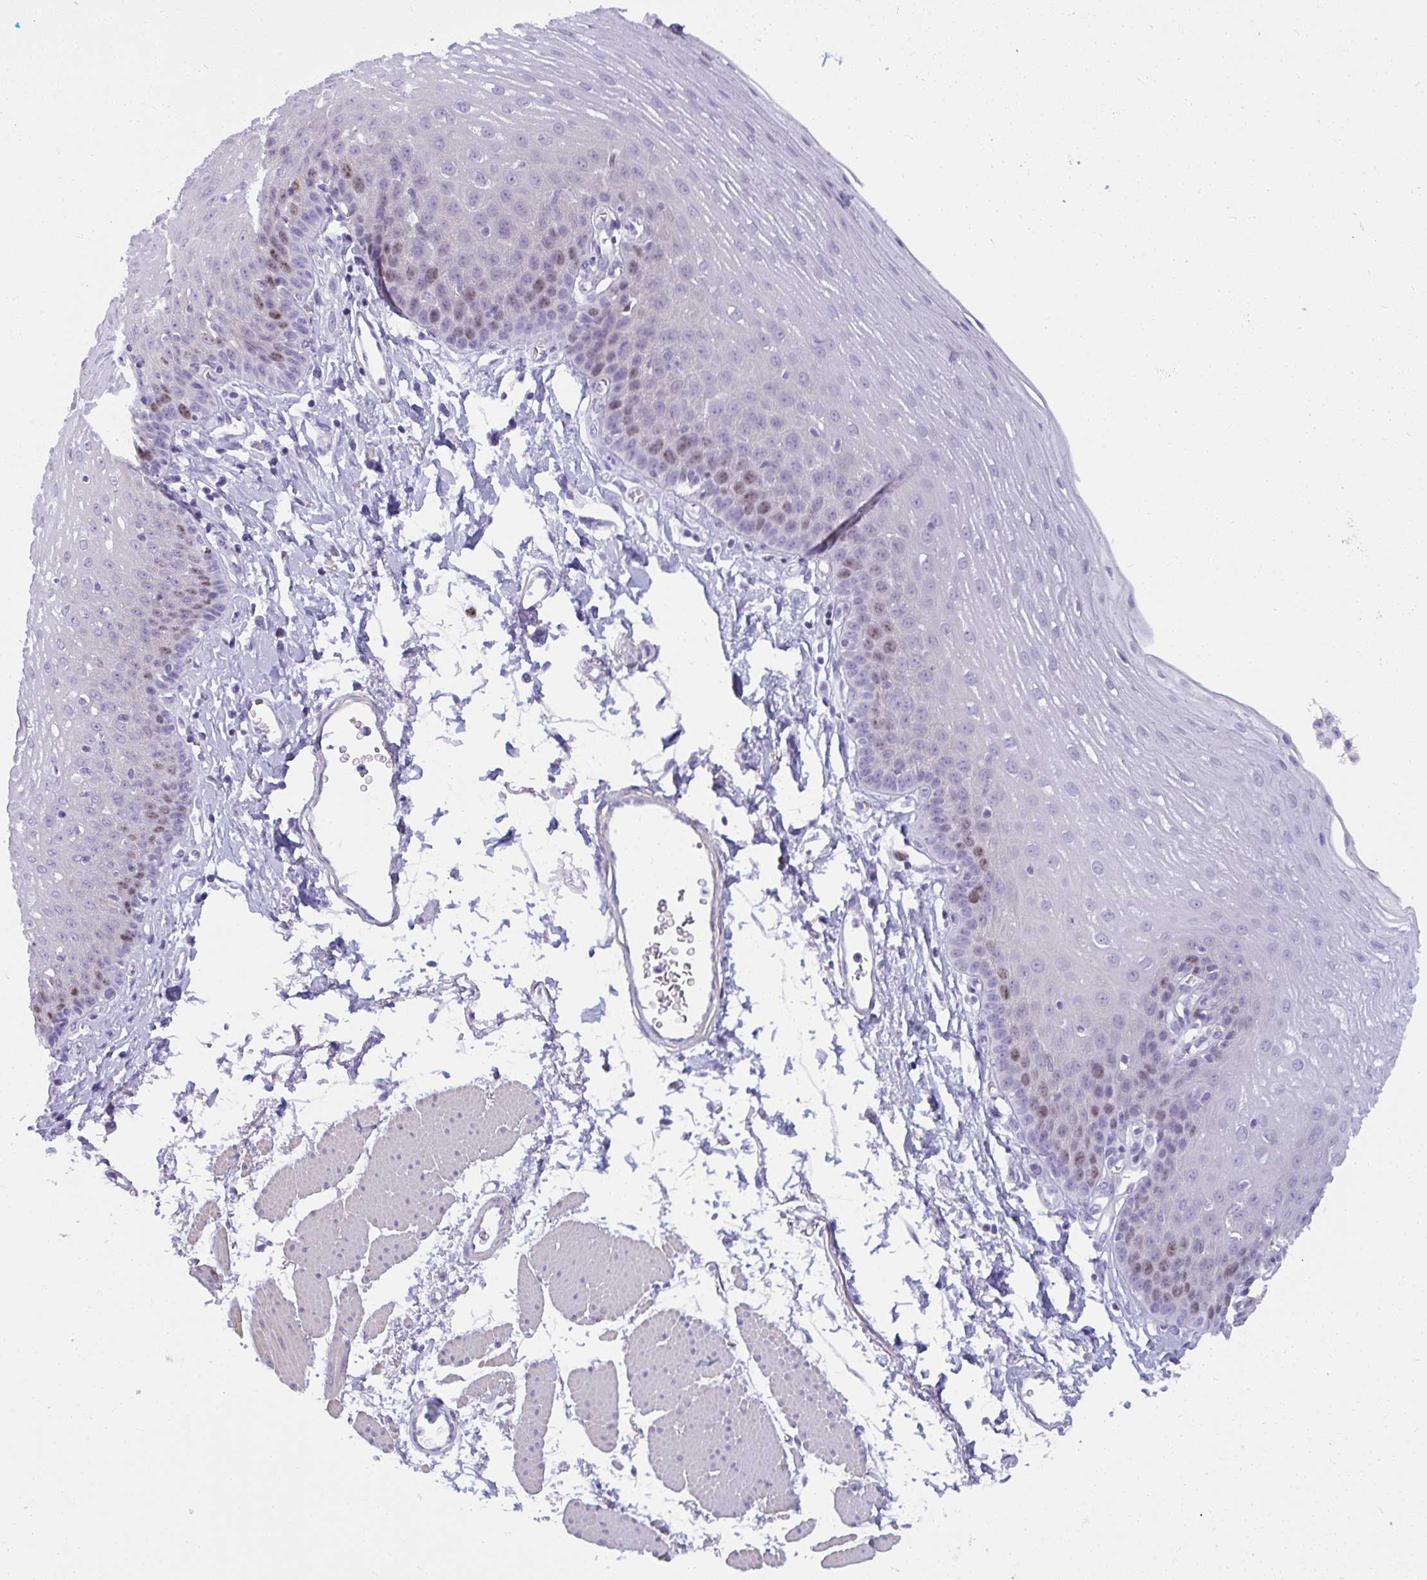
{"staining": {"intensity": "moderate", "quantity": "<25%", "location": "nuclear"}, "tissue": "esophagus", "cell_type": "Squamous epithelial cells", "image_type": "normal", "snomed": [{"axis": "morphology", "description": "Normal tissue, NOS"}, {"axis": "topography", "description": "Esophagus"}], "caption": "Moderate nuclear positivity for a protein is present in about <25% of squamous epithelial cells of benign esophagus using IHC.", "gene": "SUZ12", "patient": {"sex": "female", "age": 81}}